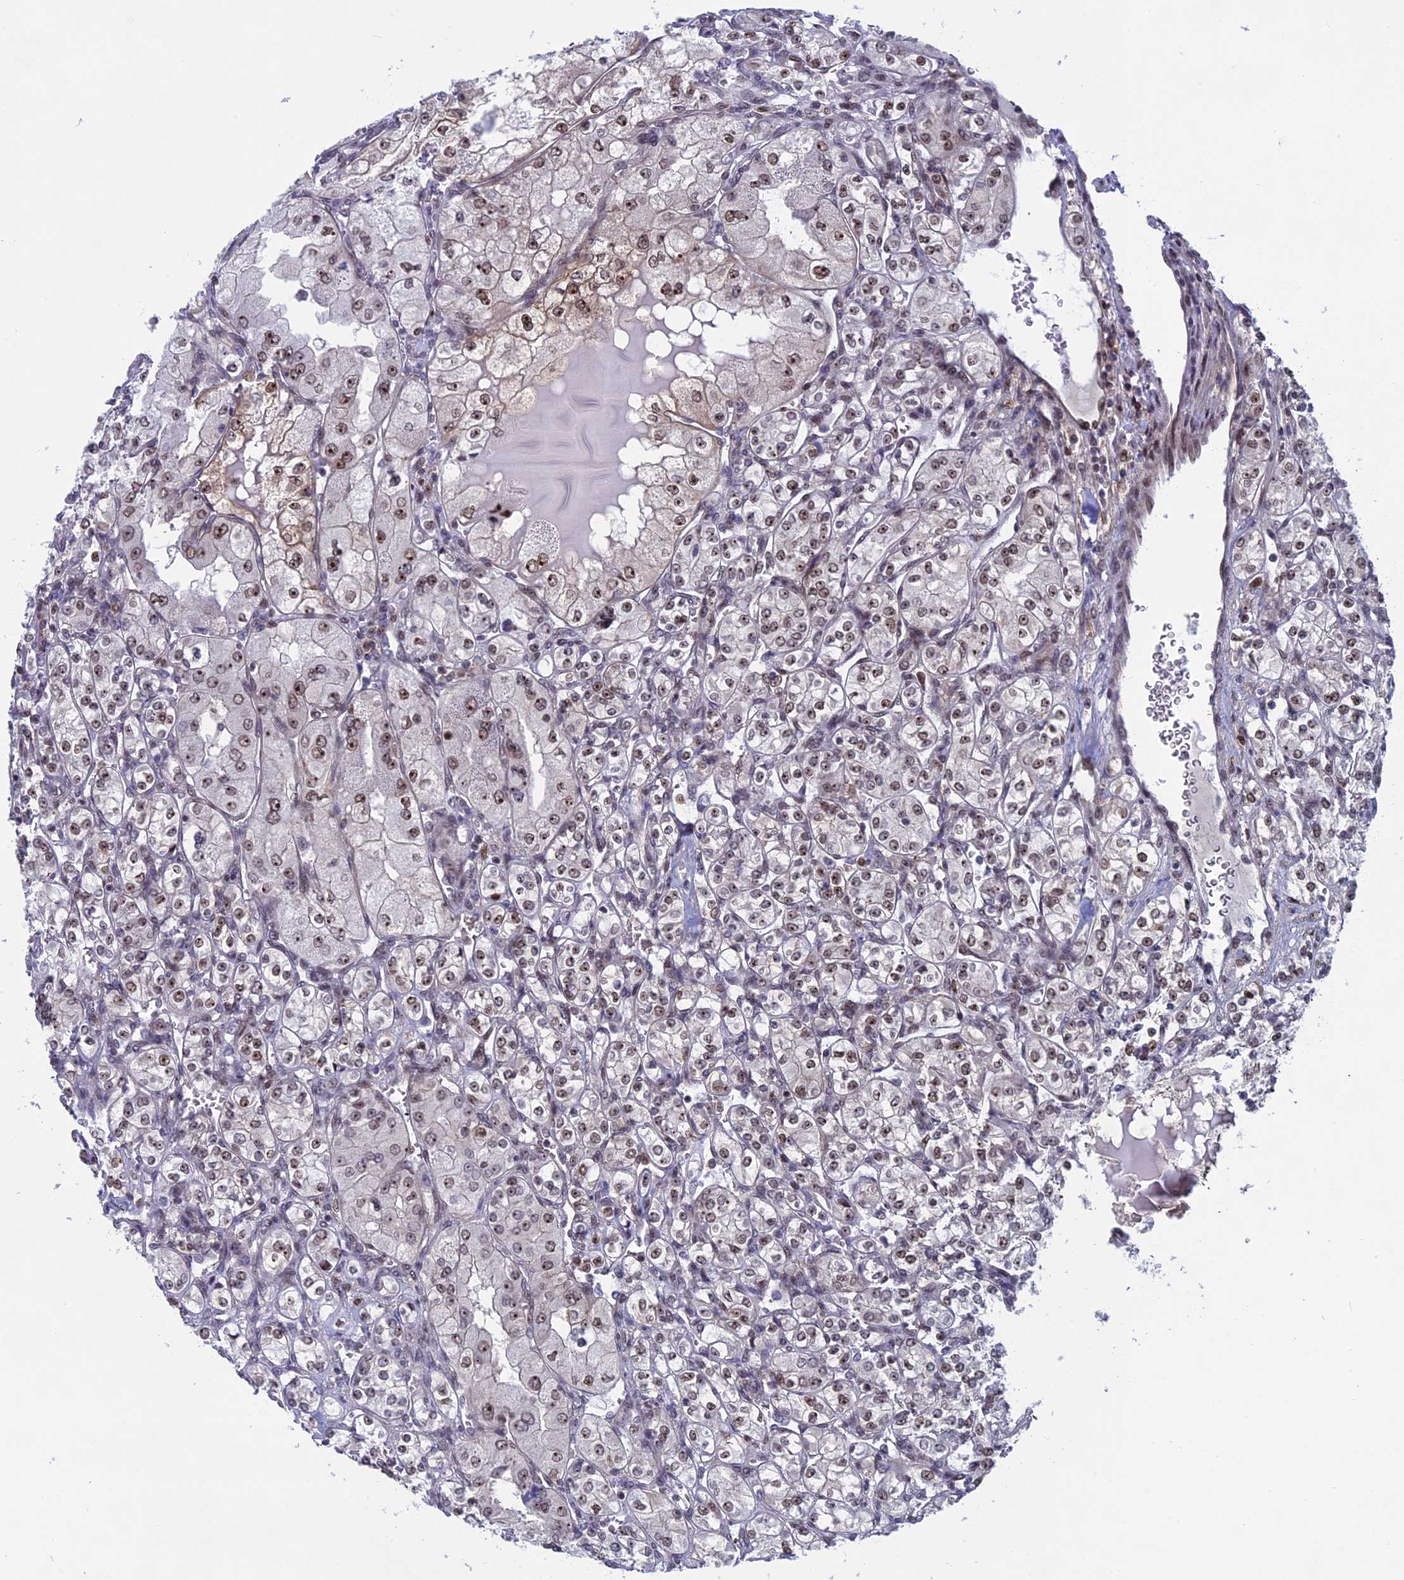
{"staining": {"intensity": "weak", "quantity": ">75%", "location": "nuclear"}, "tissue": "renal cancer", "cell_type": "Tumor cells", "image_type": "cancer", "snomed": [{"axis": "morphology", "description": "Adenocarcinoma, NOS"}, {"axis": "topography", "description": "Kidney"}], "caption": "Immunohistochemical staining of human renal adenocarcinoma shows low levels of weak nuclear protein staining in about >75% of tumor cells.", "gene": "CCDC86", "patient": {"sex": "male", "age": 77}}